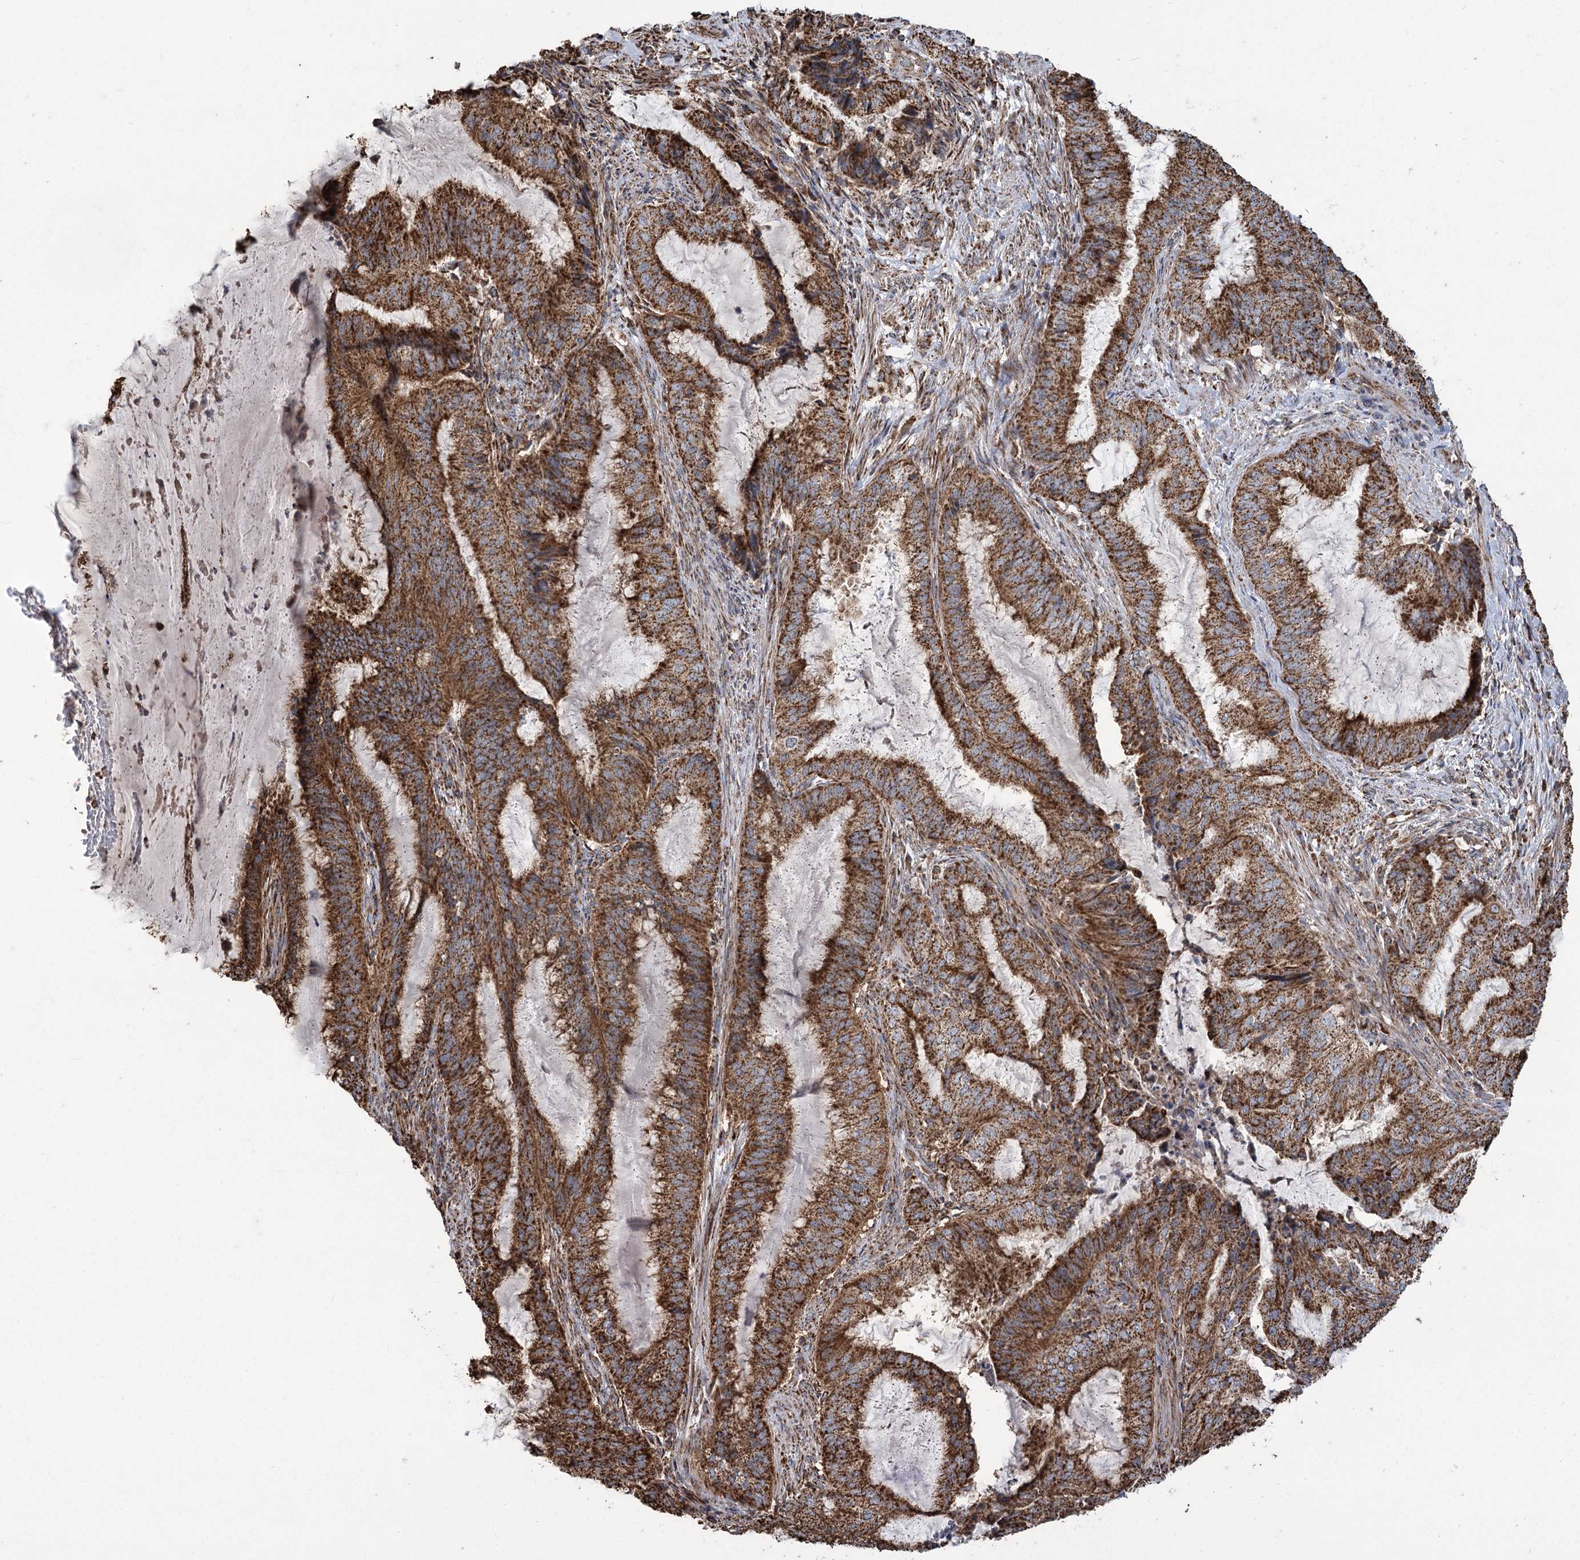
{"staining": {"intensity": "strong", "quantity": ">75%", "location": "cytoplasmic/membranous"}, "tissue": "endometrial cancer", "cell_type": "Tumor cells", "image_type": "cancer", "snomed": [{"axis": "morphology", "description": "Adenocarcinoma, NOS"}, {"axis": "topography", "description": "Endometrium"}], "caption": "Endometrial cancer (adenocarcinoma) stained for a protein reveals strong cytoplasmic/membranous positivity in tumor cells.", "gene": "CARD19", "patient": {"sex": "female", "age": 51}}